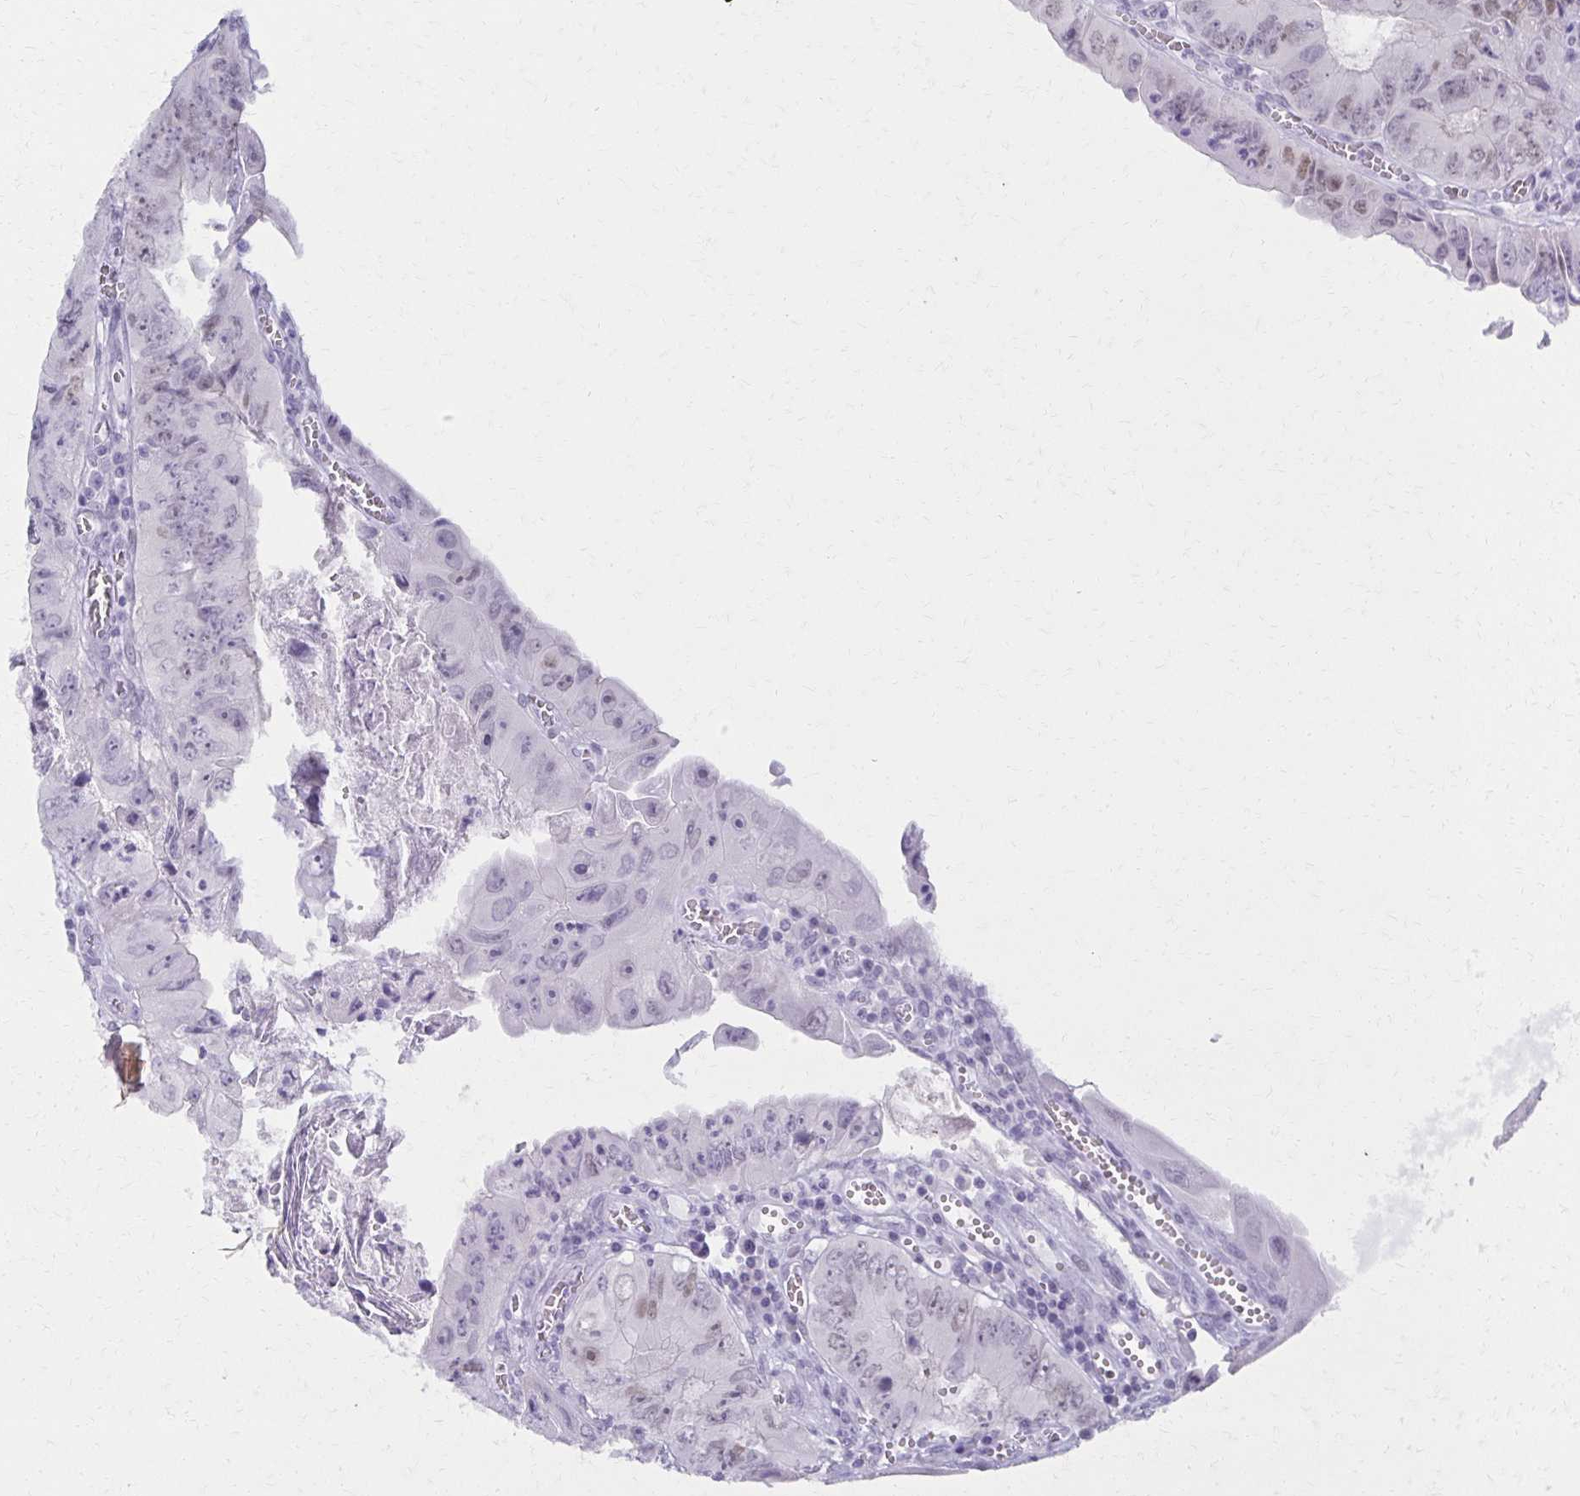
{"staining": {"intensity": "weak", "quantity": "<25%", "location": "nuclear"}, "tissue": "colorectal cancer", "cell_type": "Tumor cells", "image_type": "cancer", "snomed": [{"axis": "morphology", "description": "Adenocarcinoma, NOS"}, {"axis": "topography", "description": "Colon"}], "caption": "Immunohistochemical staining of human adenocarcinoma (colorectal) shows no significant staining in tumor cells. The staining is performed using DAB brown chromogen with nuclei counter-stained in using hematoxylin.", "gene": "MORC4", "patient": {"sex": "female", "age": 84}}